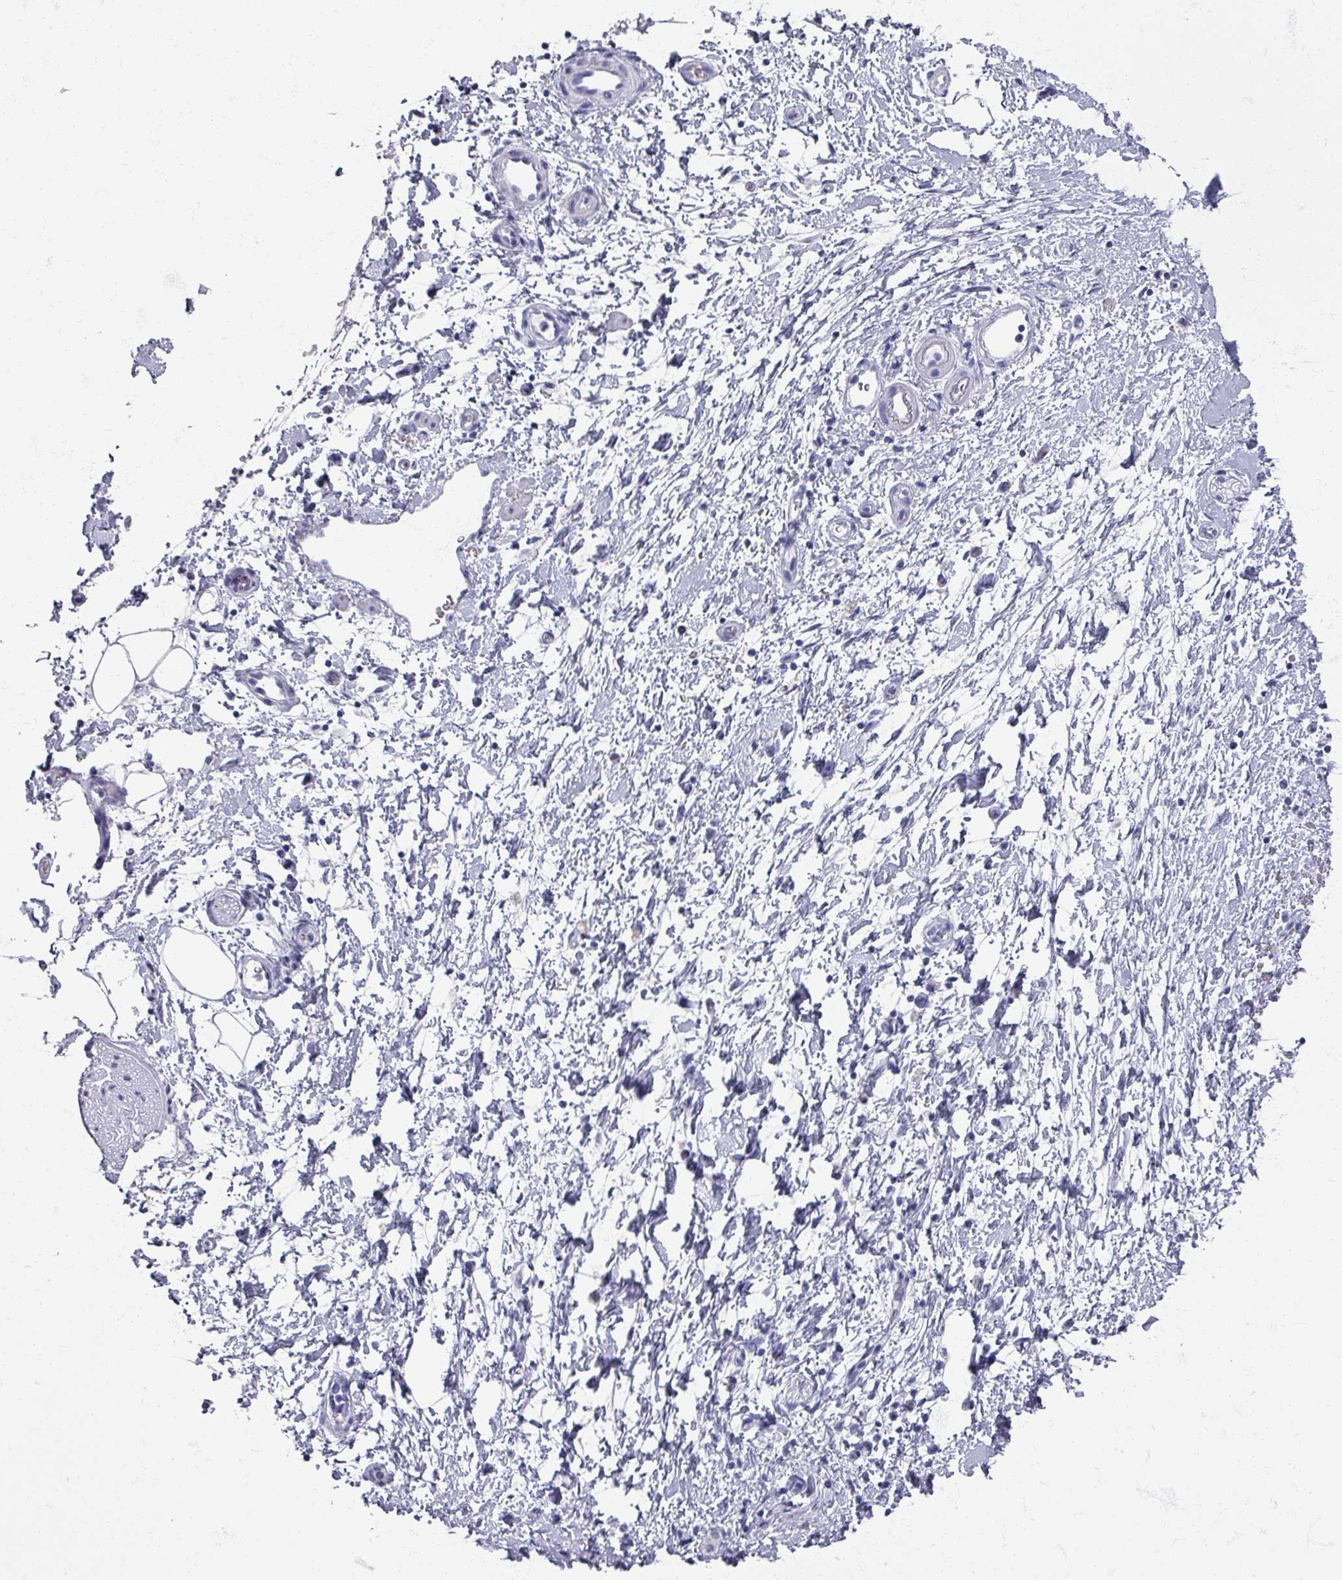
{"staining": {"intensity": "negative", "quantity": "none", "location": "none"}, "tissue": "adipose tissue", "cell_type": "Adipocytes", "image_type": "normal", "snomed": [{"axis": "morphology", "description": "Normal tissue, NOS"}, {"axis": "morphology", "description": "Adenocarcinoma, NOS"}, {"axis": "topography", "description": "Pancreas"}, {"axis": "topography", "description": "Peripheral nerve tissue"}], "caption": "Immunohistochemistry micrograph of unremarkable human adipose tissue stained for a protein (brown), which shows no staining in adipocytes.", "gene": "OMG", "patient": {"sex": "female", "age": 77}}